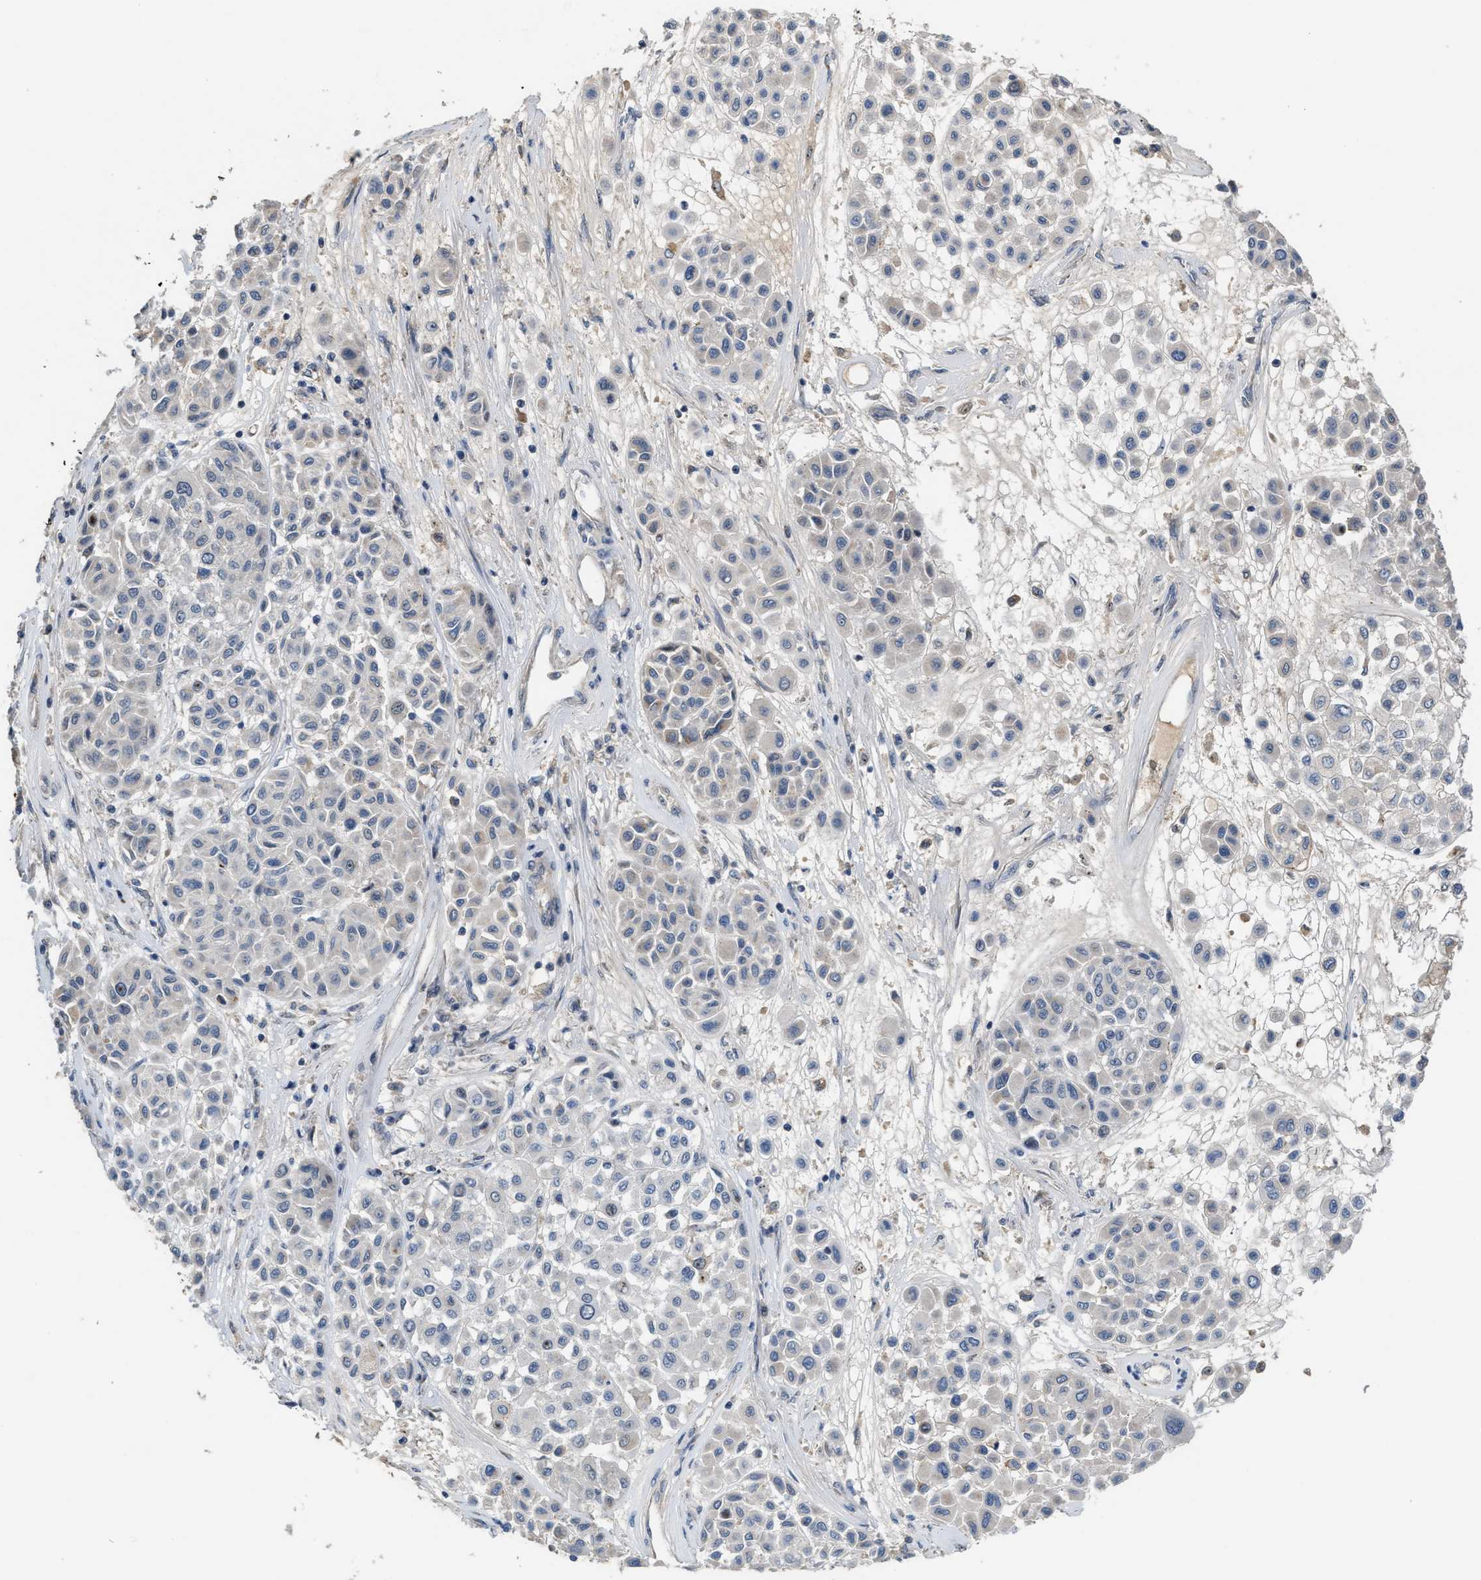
{"staining": {"intensity": "negative", "quantity": "none", "location": "none"}, "tissue": "melanoma", "cell_type": "Tumor cells", "image_type": "cancer", "snomed": [{"axis": "morphology", "description": "Malignant melanoma, Metastatic site"}, {"axis": "topography", "description": "Soft tissue"}], "caption": "A high-resolution image shows IHC staining of melanoma, which exhibits no significant positivity in tumor cells.", "gene": "ZNF783", "patient": {"sex": "male", "age": 41}}